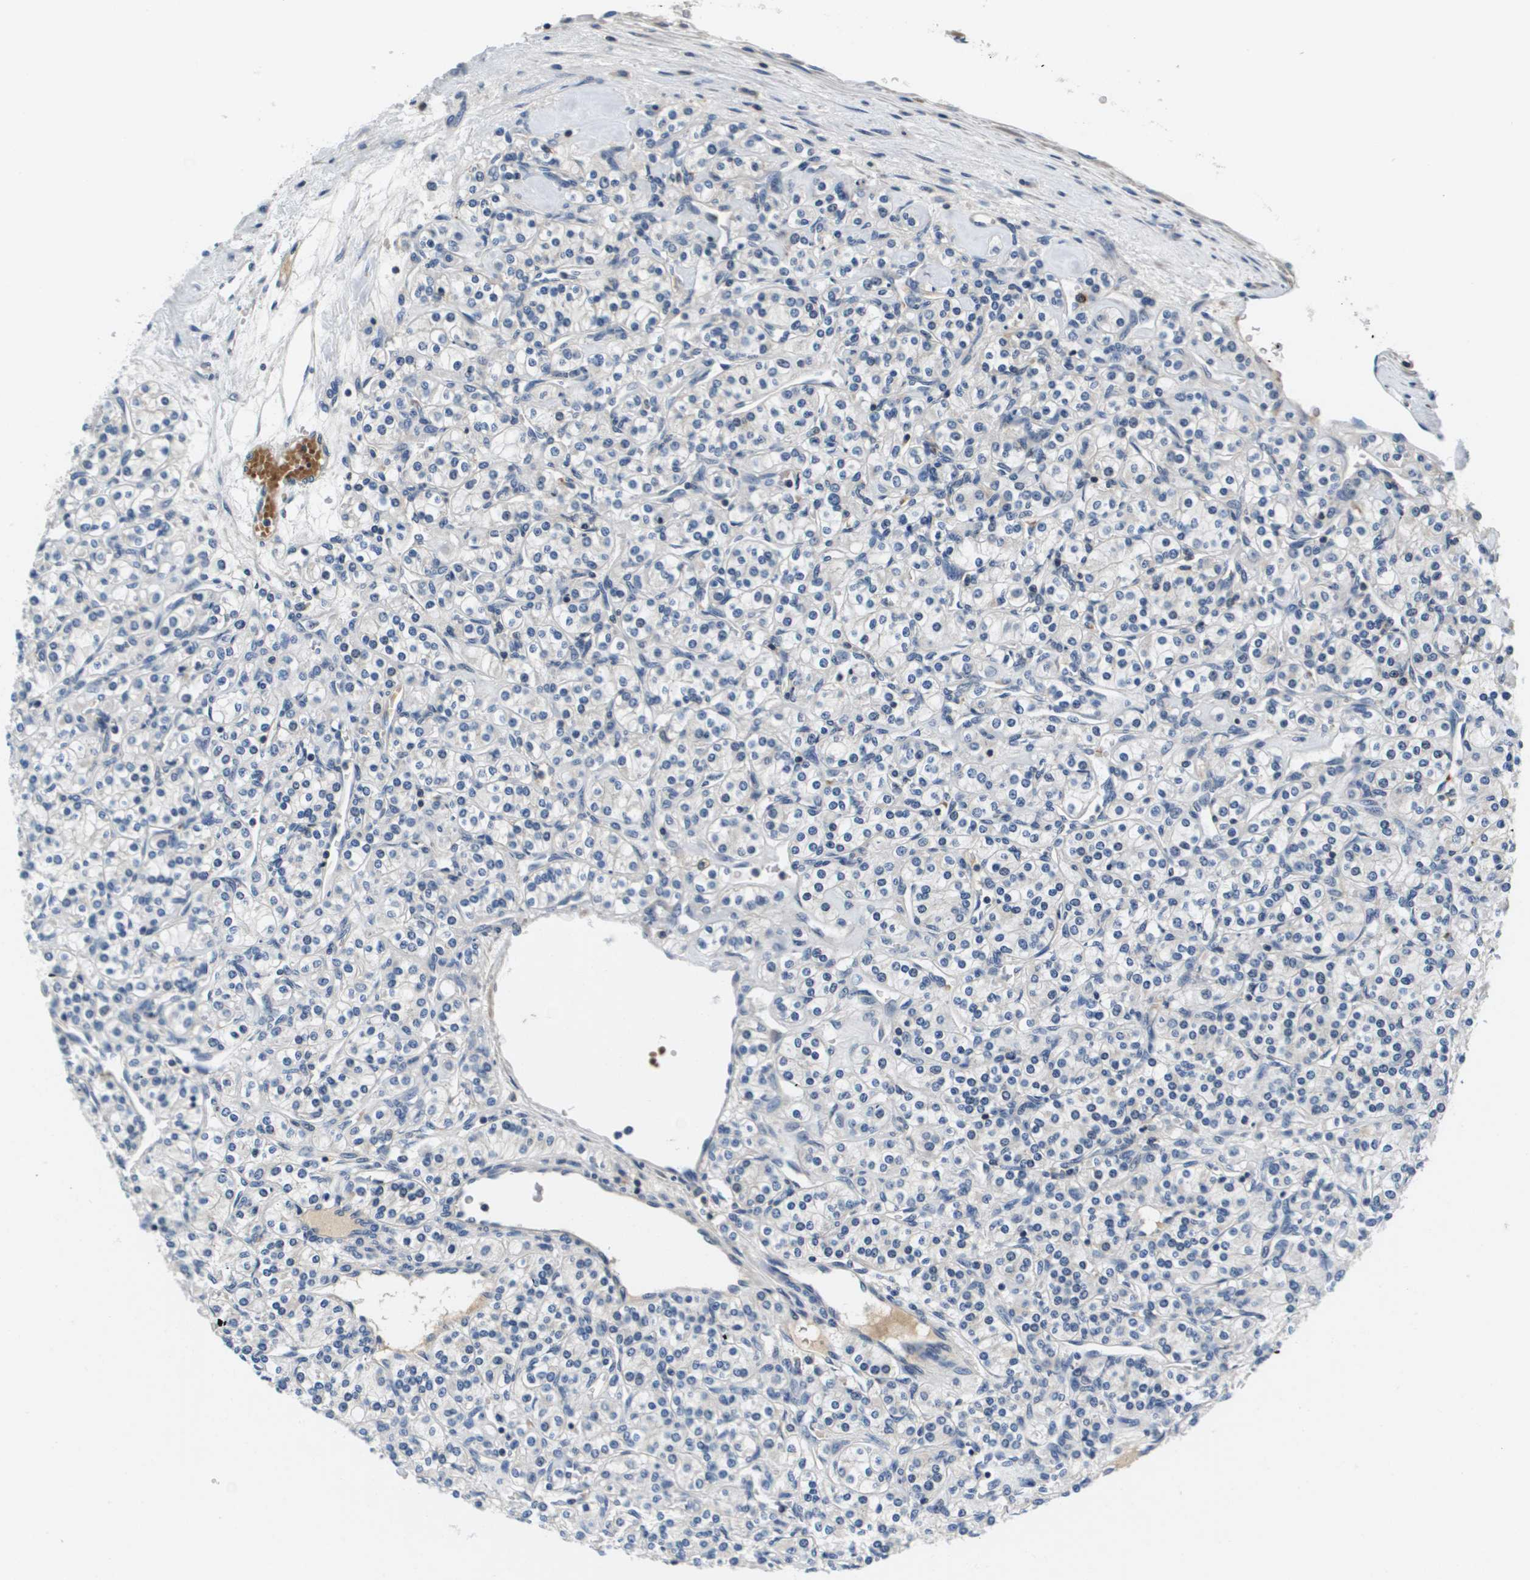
{"staining": {"intensity": "negative", "quantity": "none", "location": "none"}, "tissue": "renal cancer", "cell_type": "Tumor cells", "image_type": "cancer", "snomed": [{"axis": "morphology", "description": "Adenocarcinoma, NOS"}, {"axis": "topography", "description": "Kidney"}], "caption": "Renal adenocarcinoma was stained to show a protein in brown. There is no significant staining in tumor cells.", "gene": "KCNQ5", "patient": {"sex": "male", "age": 77}}